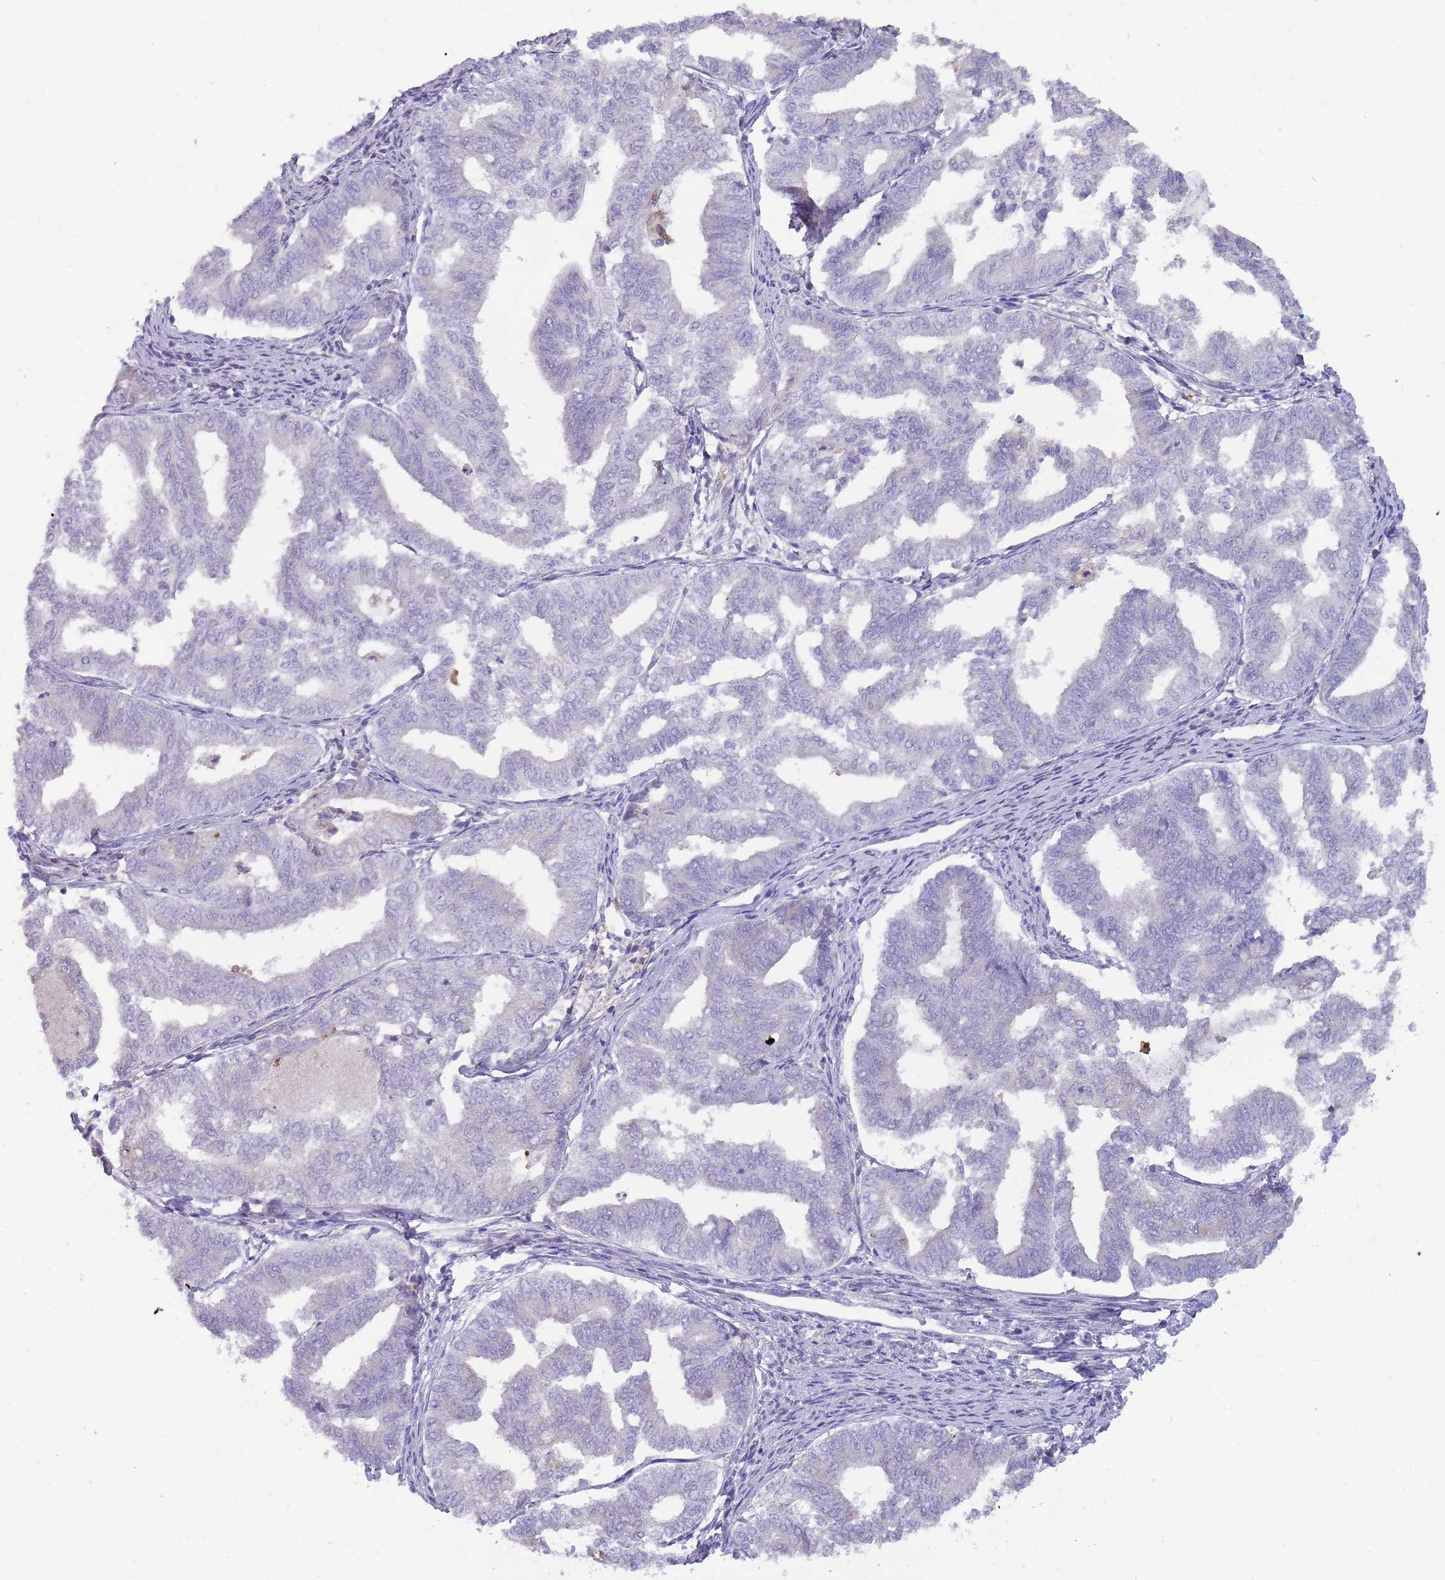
{"staining": {"intensity": "negative", "quantity": "none", "location": "none"}, "tissue": "endometrial cancer", "cell_type": "Tumor cells", "image_type": "cancer", "snomed": [{"axis": "morphology", "description": "Adenocarcinoma, NOS"}, {"axis": "topography", "description": "Endometrium"}], "caption": "The photomicrograph displays no staining of tumor cells in endometrial cancer (adenocarcinoma).", "gene": "DIPK1C", "patient": {"sex": "female", "age": 79}}